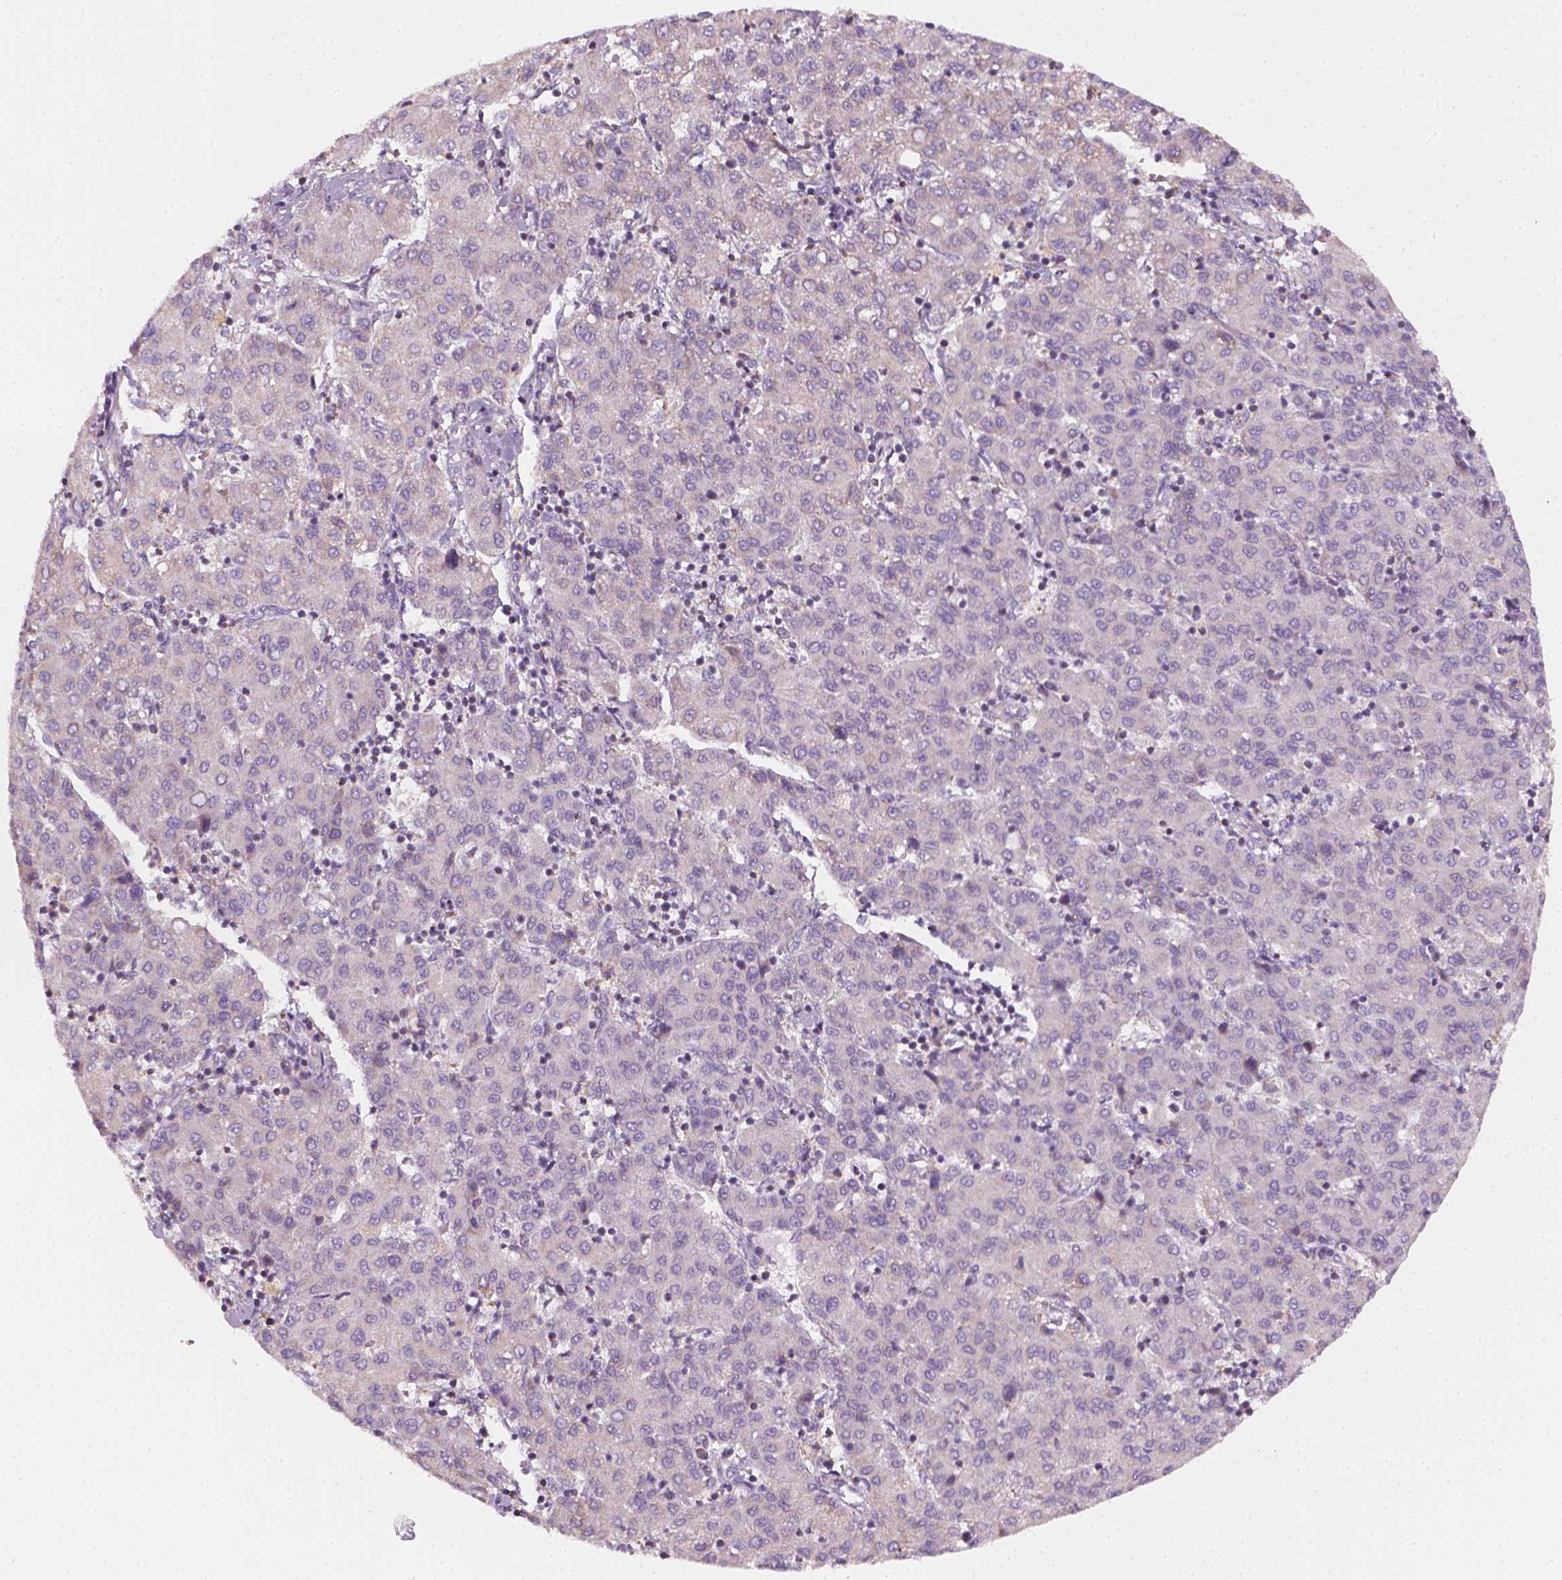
{"staining": {"intensity": "negative", "quantity": "none", "location": "none"}, "tissue": "liver cancer", "cell_type": "Tumor cells", "image_type": "cancer", "snomed": [{"axis": "morphology", "description": "Carcinoma, Hepatocellular, NOS"}, {"axis": "topography", "description": "Liver"}], "caption": "High power microscopy micrograph of an immunohistochemistry (IHC) histopathology image of liver cancer (hepatocellular carcinoma), revealing no significant positivity in tumor cells.", "gene": "AWAT2", "patient": {"sex": "male", "age": 65}}